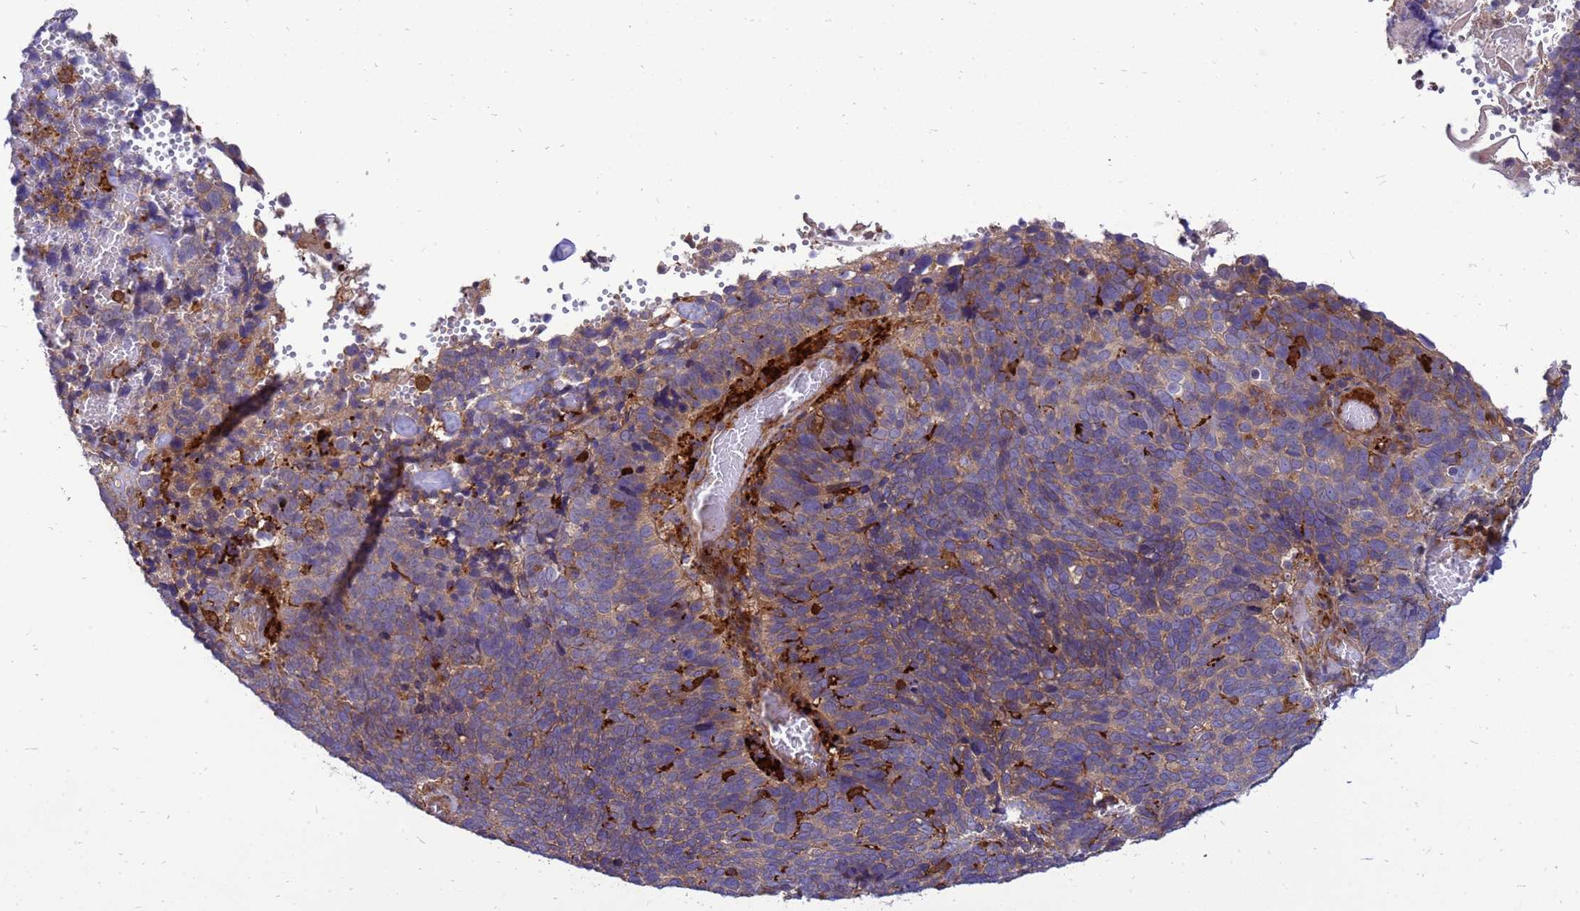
{"staining": {"intensity": "weak", "quantity": "<25%", "location": "cytoplasmic/membranous"}, "tissue": "cervical cancer", "cell_type": "Tumor cells", "image_type": "cancer", "snomed": [{"axis": "morphology", "description": "Squamous cell carcinoma, NOS"}, {"axis": "topography", "description": "Cervix"}], "caption": "This is an immunohistochemistry (IHC) histopathology image of cervical squamous cell carcinoma. There is no expression in tumor cells.", "gene": "RNF215", "patient": {"sex": "female", "age": 39}}